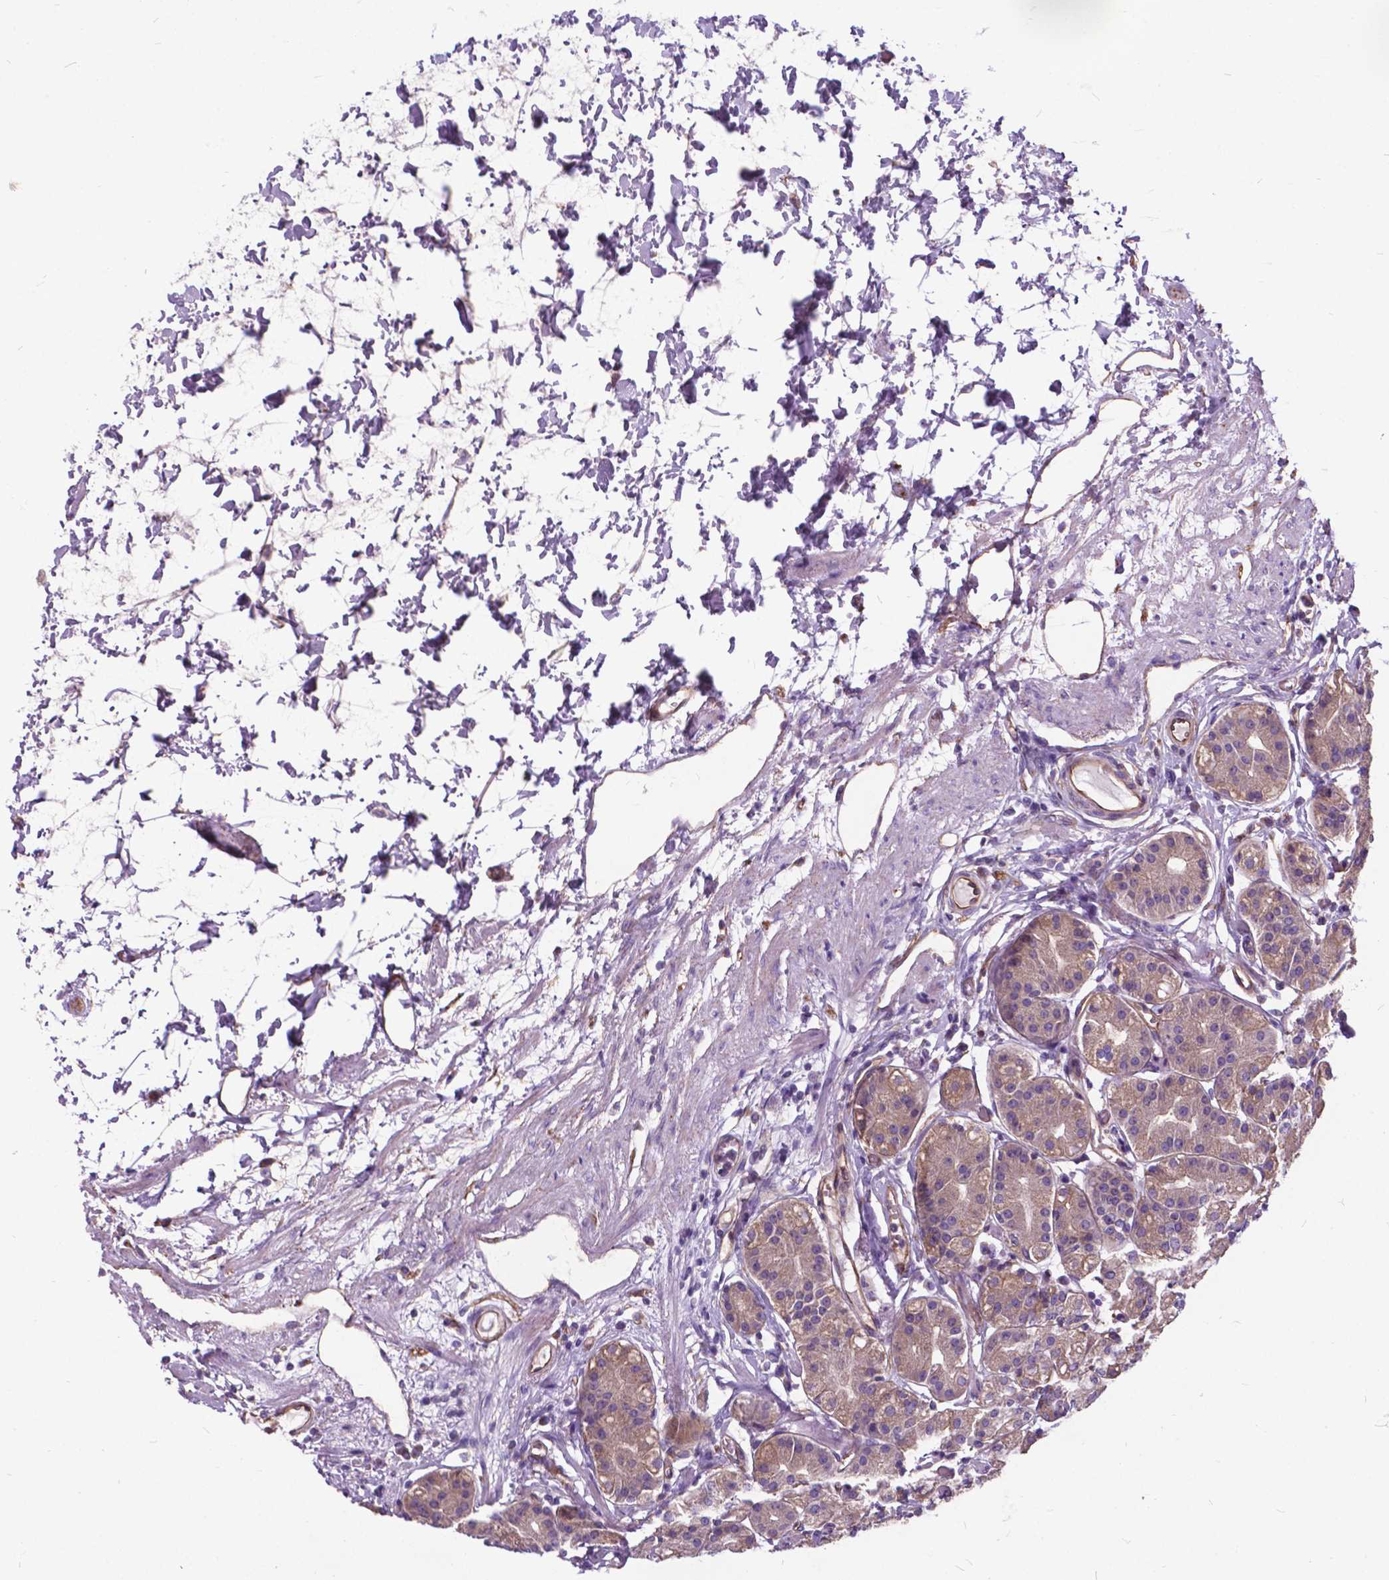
{"staining": {"intensity": "weak", "quantity": ">75%", "location": "cytoplasmic/membranous"}, "tissue": "stomach", "cell_type": "Glandular cells", "image_type": "normal", "snomed": [{"axis": "morphology", "description": "Normal tissue, NOS"}, {"axis": "topography", "description": "Skeletal muscle"}, {"axis": "topography", "description": "Stomach"}], "caption": "Weak cytoplasmic/membranous expression for a protein is appreciated in about >75% of glandular cells of unremarkable stomach using immunohistochemistry.", "gene": "FLT4", "patient": {"sex": "female", "age": 57}}